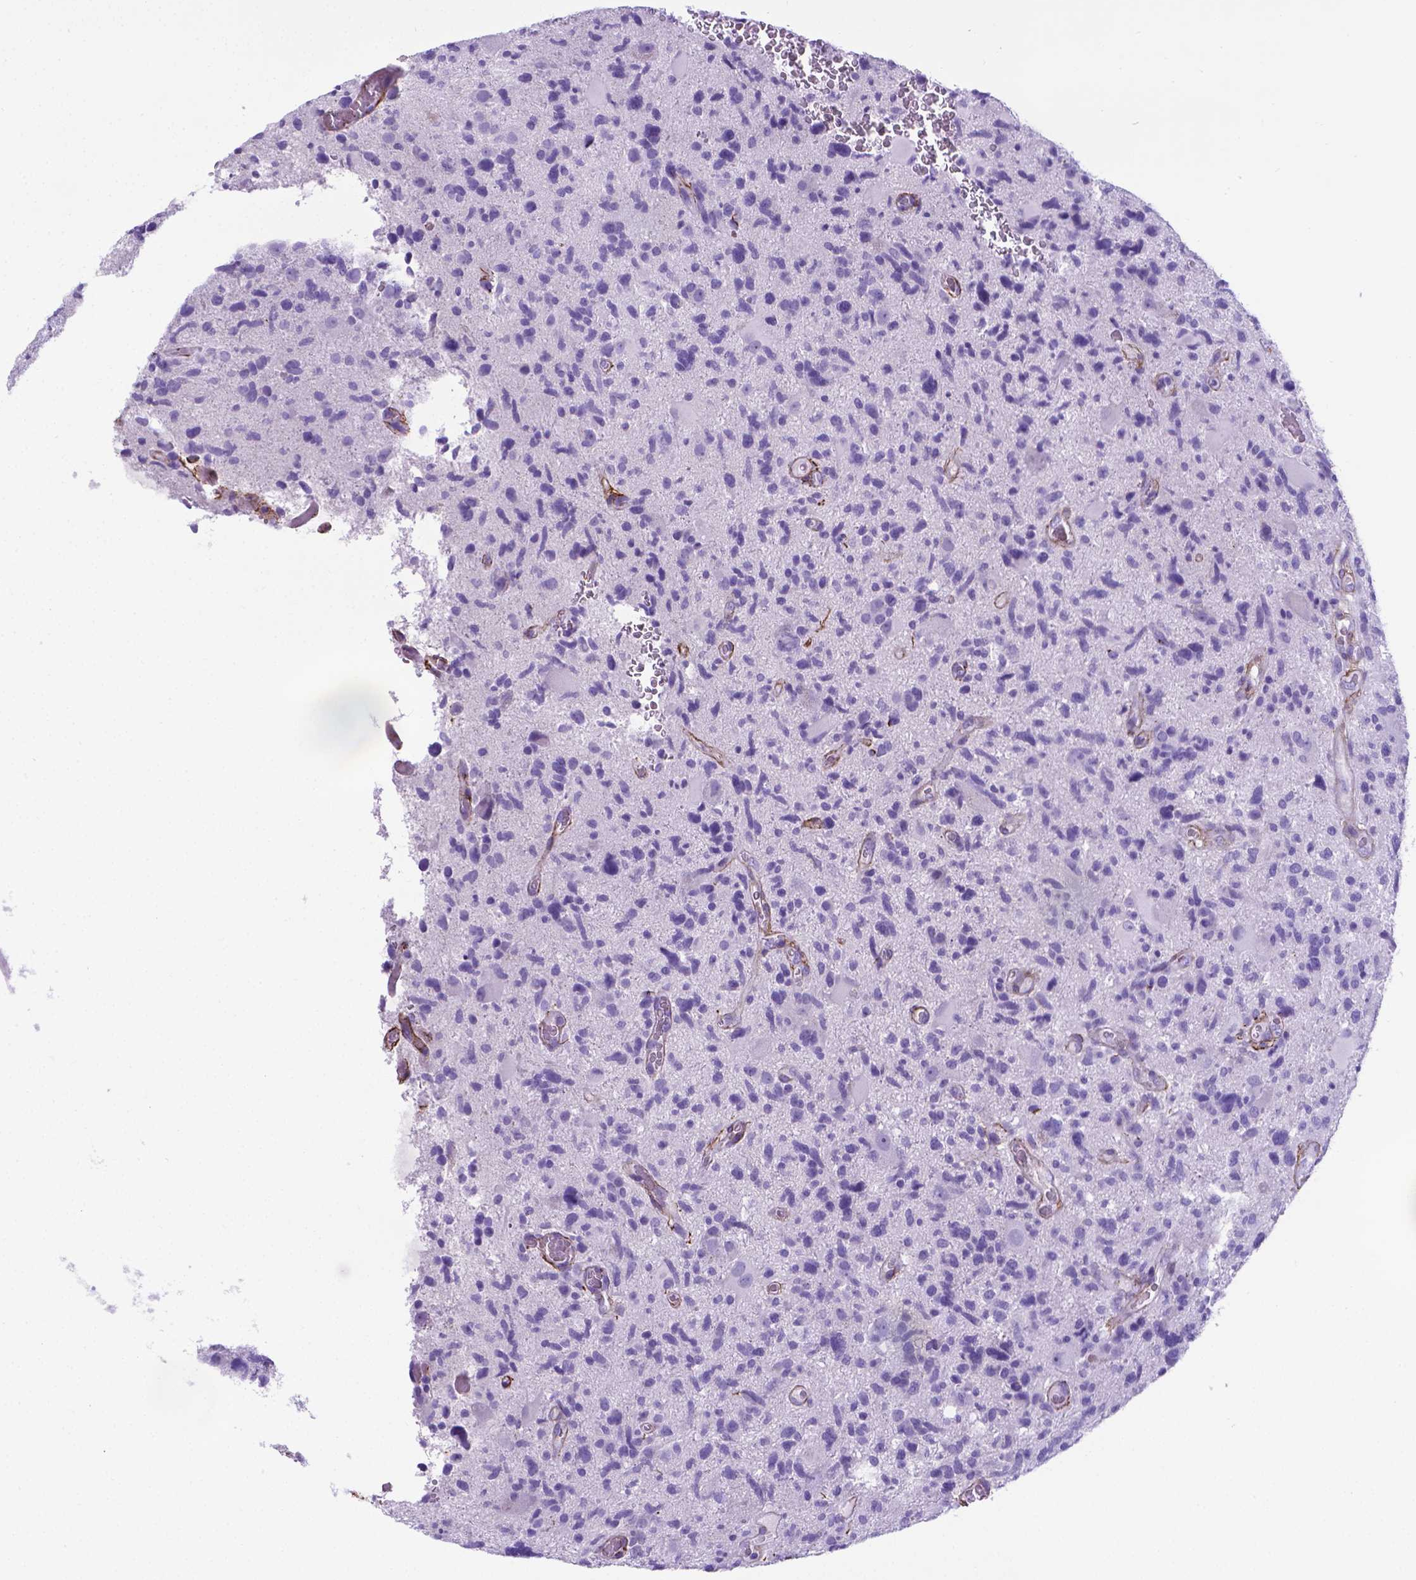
{"staining": {"intensity": "negative", "quantity": "none", "location": "none"}, "tissue": "glioma", "cell_type": "Tumor cells", "image_type": "cancer", "snomed": [{"axis": "morphology", "description": "Glioma, malignant, High grade"}, {"axis": "topography", "description": "Brain"}], "caption": "There is no significant expression in tumor cells of glioma.", "gene": "MFAP2", "patient": {"sex": "male", "age": 49}}